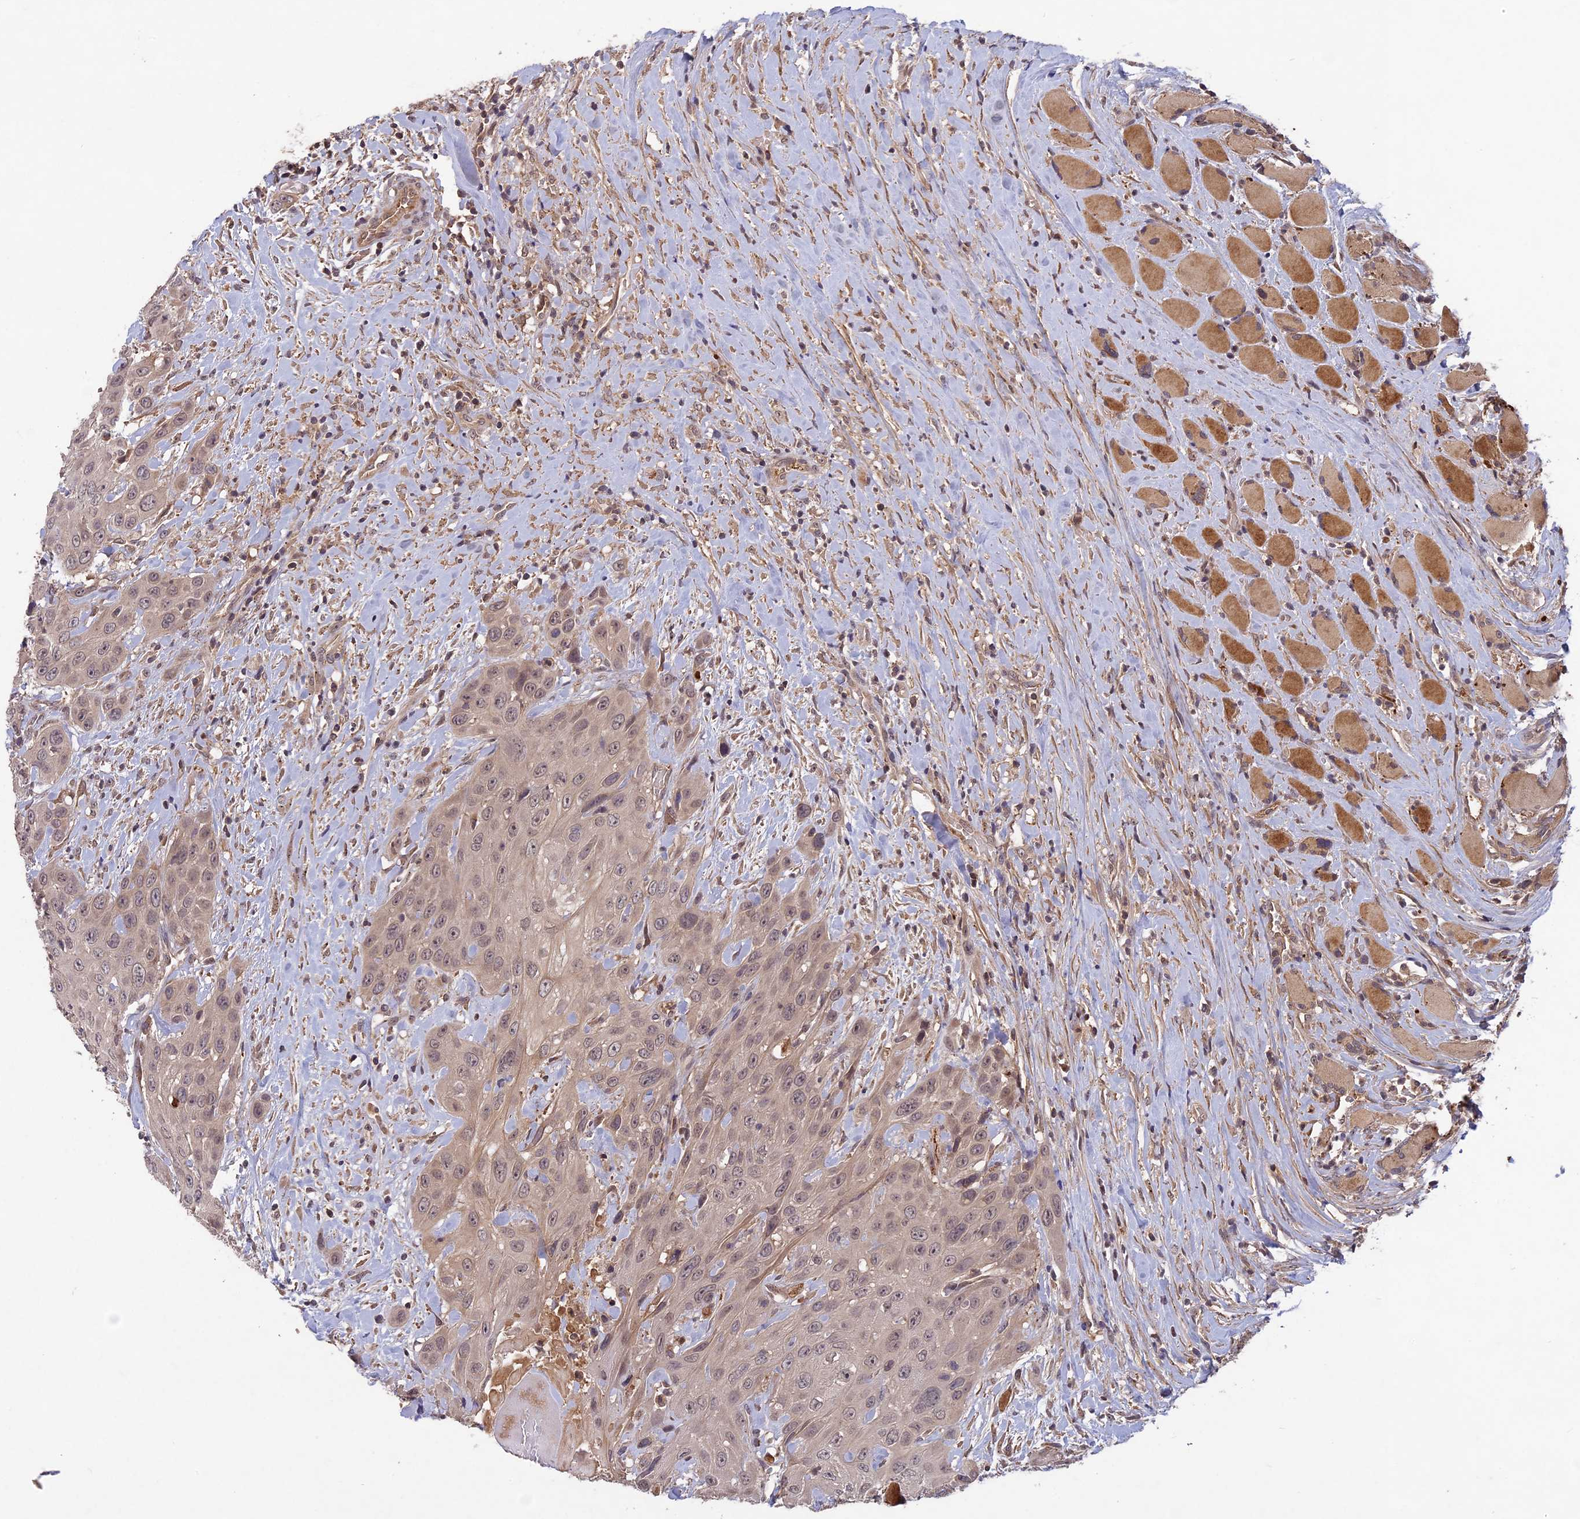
{"staining": {"intensity": "negative", "quantity": "none", "location": "none"}, "tissue": "head and neck cancer", "cell_type": "Tumor cells", "image_type": "cancer", "snomed": [{"axis": "morphology", "description": "Squamous cell carcinoma, NOS"}, {"axis": "topography", "description": "Head-Neck"}], "caption": "Tumor cells are negative for brown protein staining in squamous cell carcinoma (head and neck).", "gene": "ADO", "patient": {"sex": "male", "age": 81}}